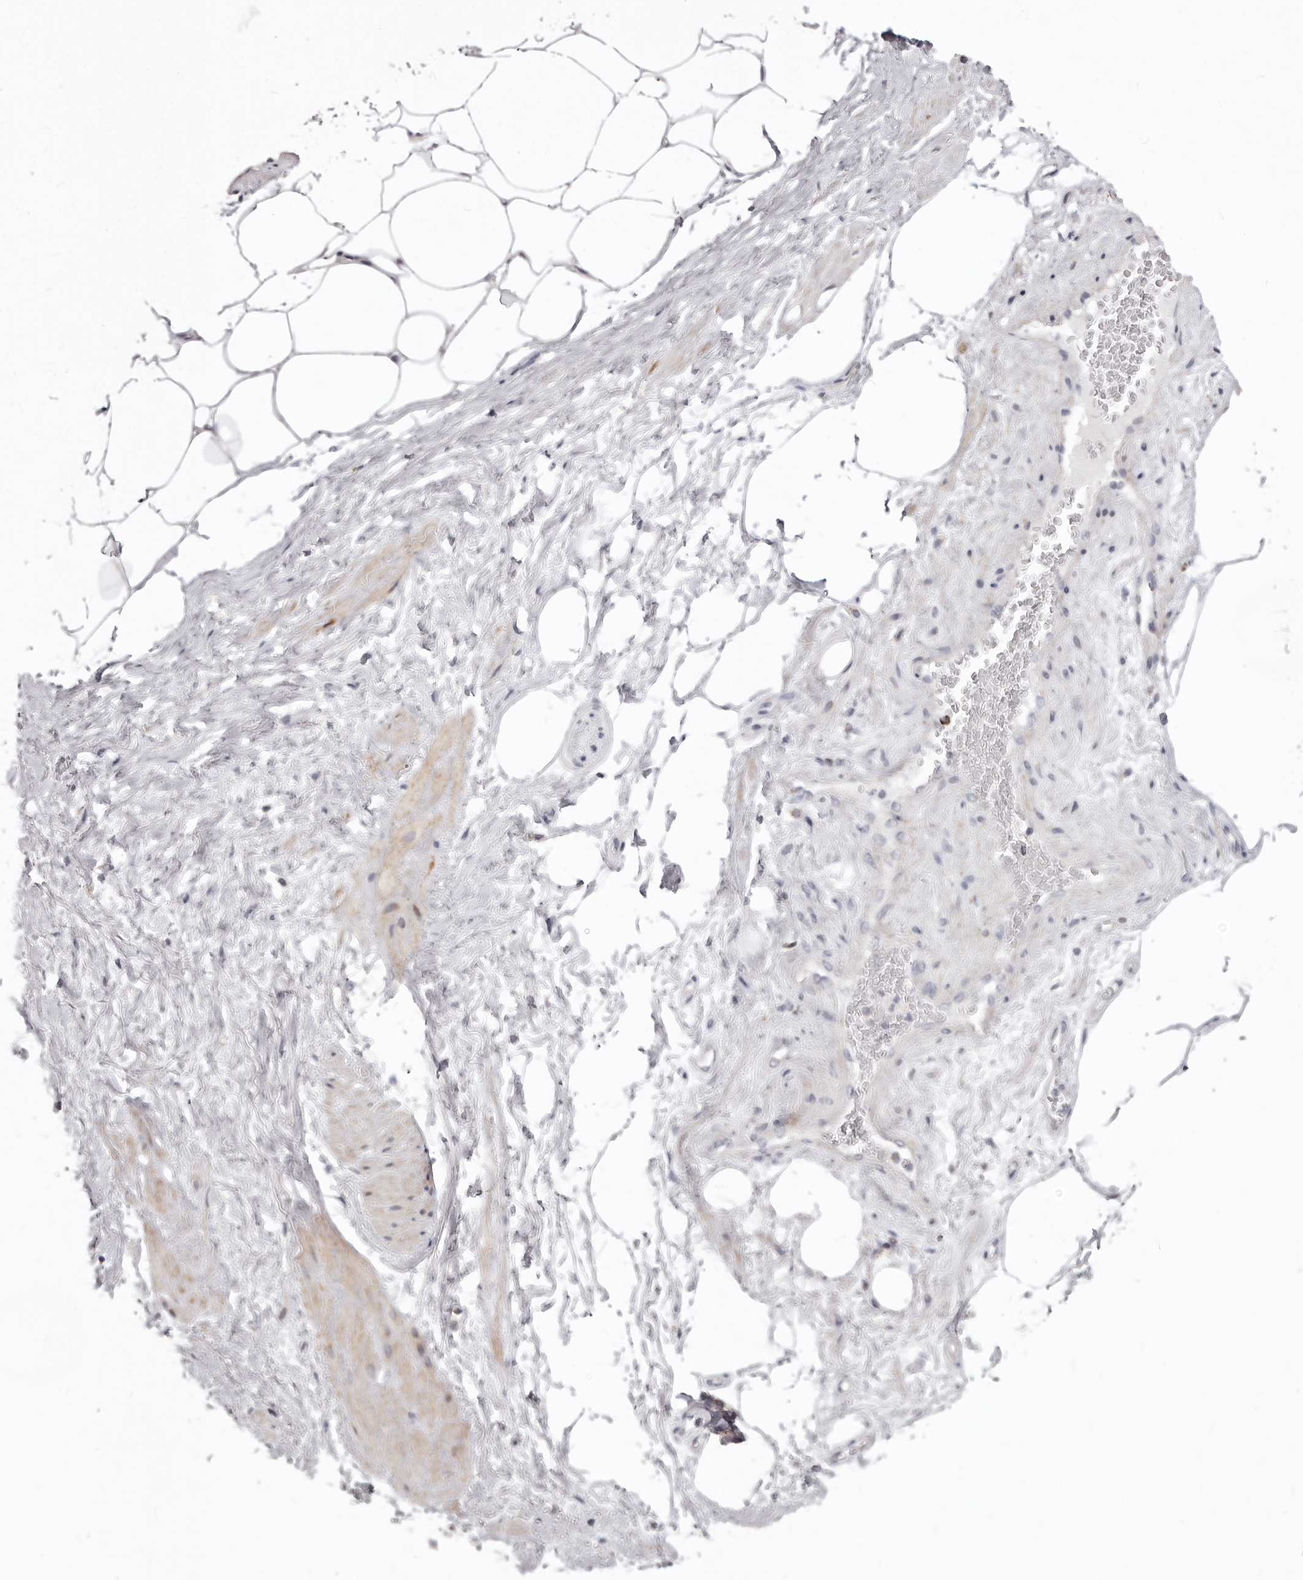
{"staining": {"intensity": "weak", "quantity": "<25%", "location": "cytoplasmic/membranous"}, "tissue": "adipose tissue", "cell_type": "Adipocytes", "image_type": "normal", "snomed": [{"axis": "morphology", "description": "Normal tissue, NOS"}, {"axis": "morphology", "description": "Adenocarcinoma, Low grade"}, {"axis": "topography", "description": "Prostate"}, {"axis": "topography", "description": "Peripheral nerve tissue"}], "caption": "This is an immunohistochemistry (IHC) micrograph of unremarkable adipose tissue. There is no positivity in adipocytes.", "gene": "PRMT2", "patient": {"sex": "male", "age": 63}}